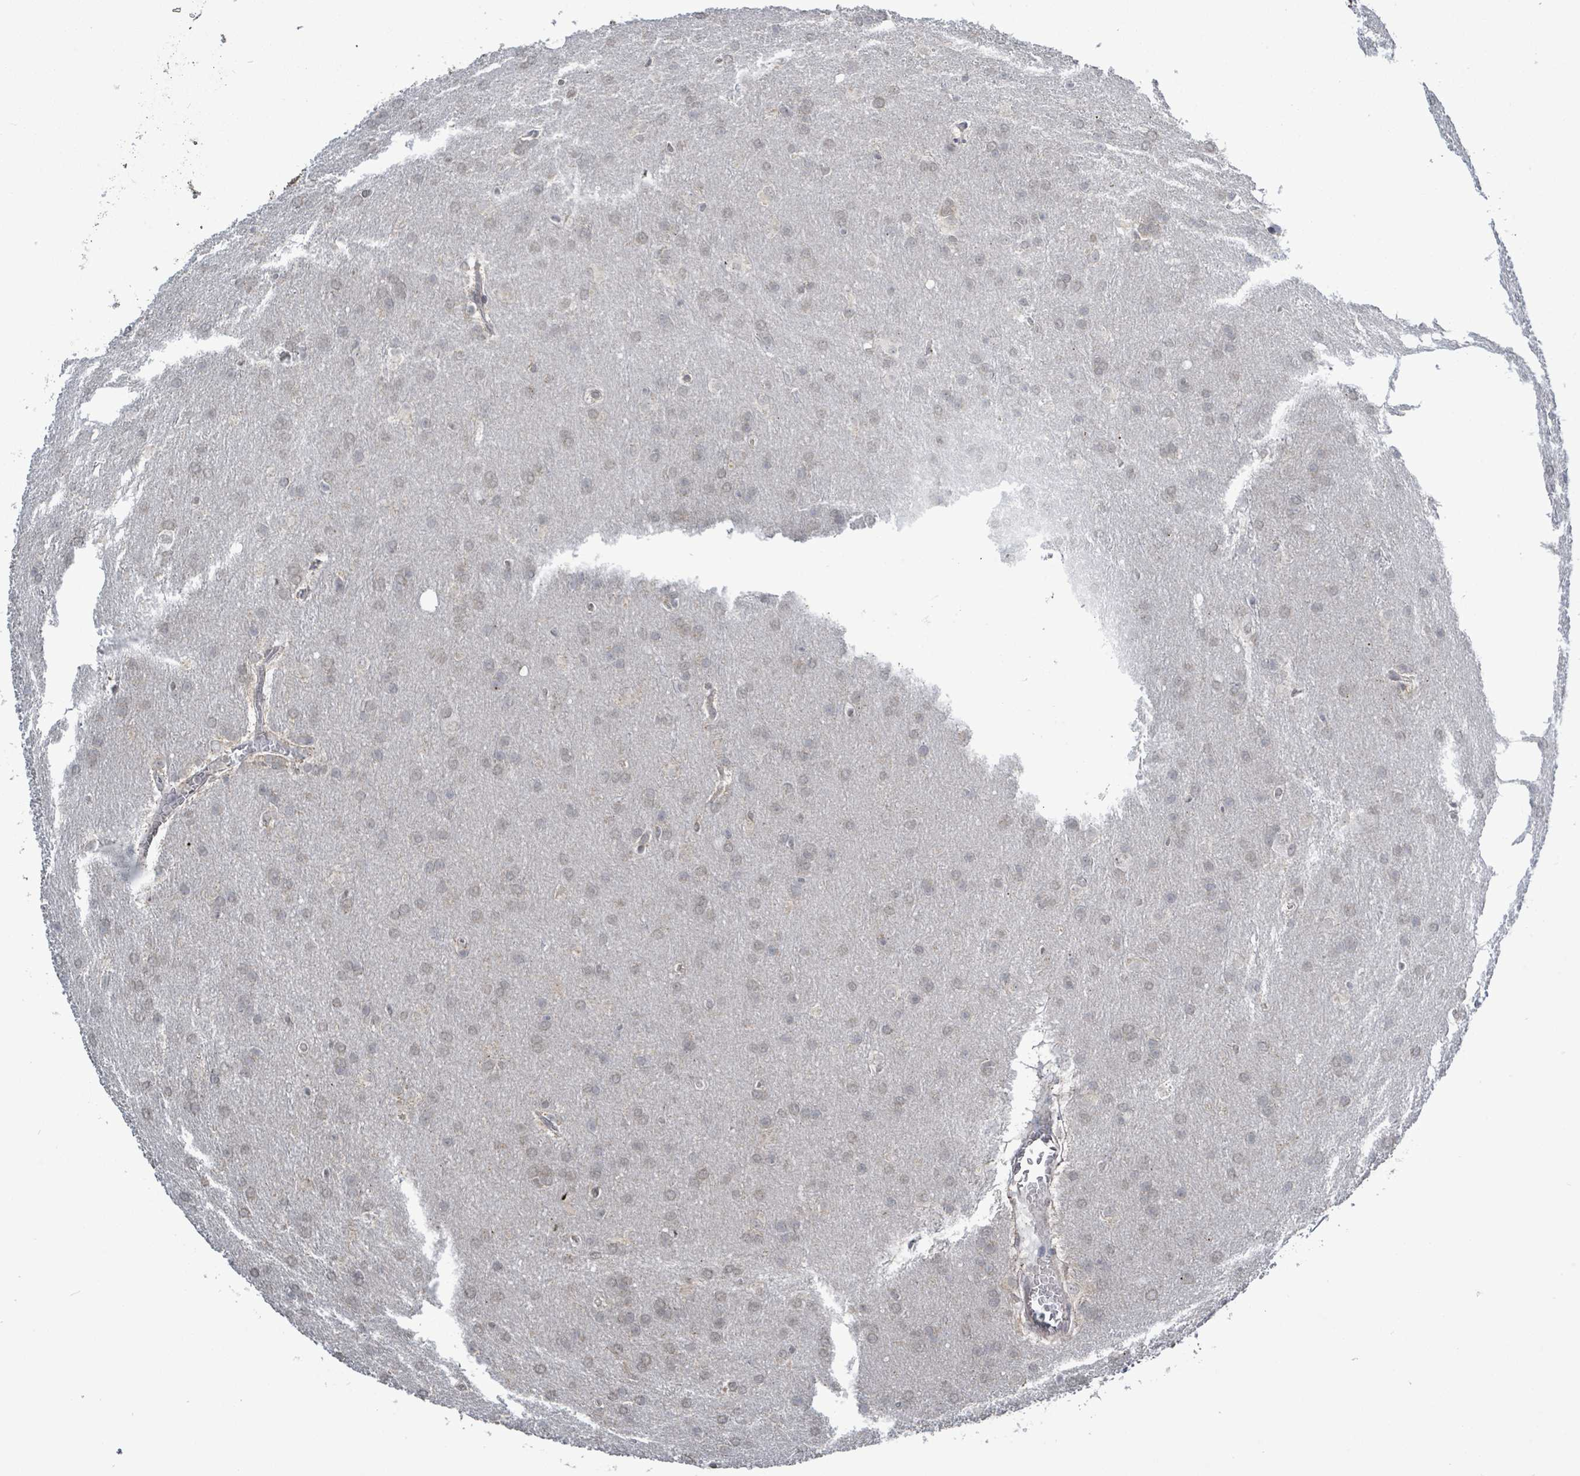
{"staining": {"intensity": "weak", "quantity": "25%-75%", "location": "nuclear"}, "tissue": "glioma", "cell_type": "Tumor cells", "image_type": "cancer", "snomed": [{"axis": "morphology", "description": "Glioma, malignant, Low grade"}, {"axis": "topography", "description": "Brain"}], "caption": "Glioma stained with a protein marker reveals weak staining in tumor cells.", "gene": "COQ10B", "patient": {"sex": "female", "age": 32}}